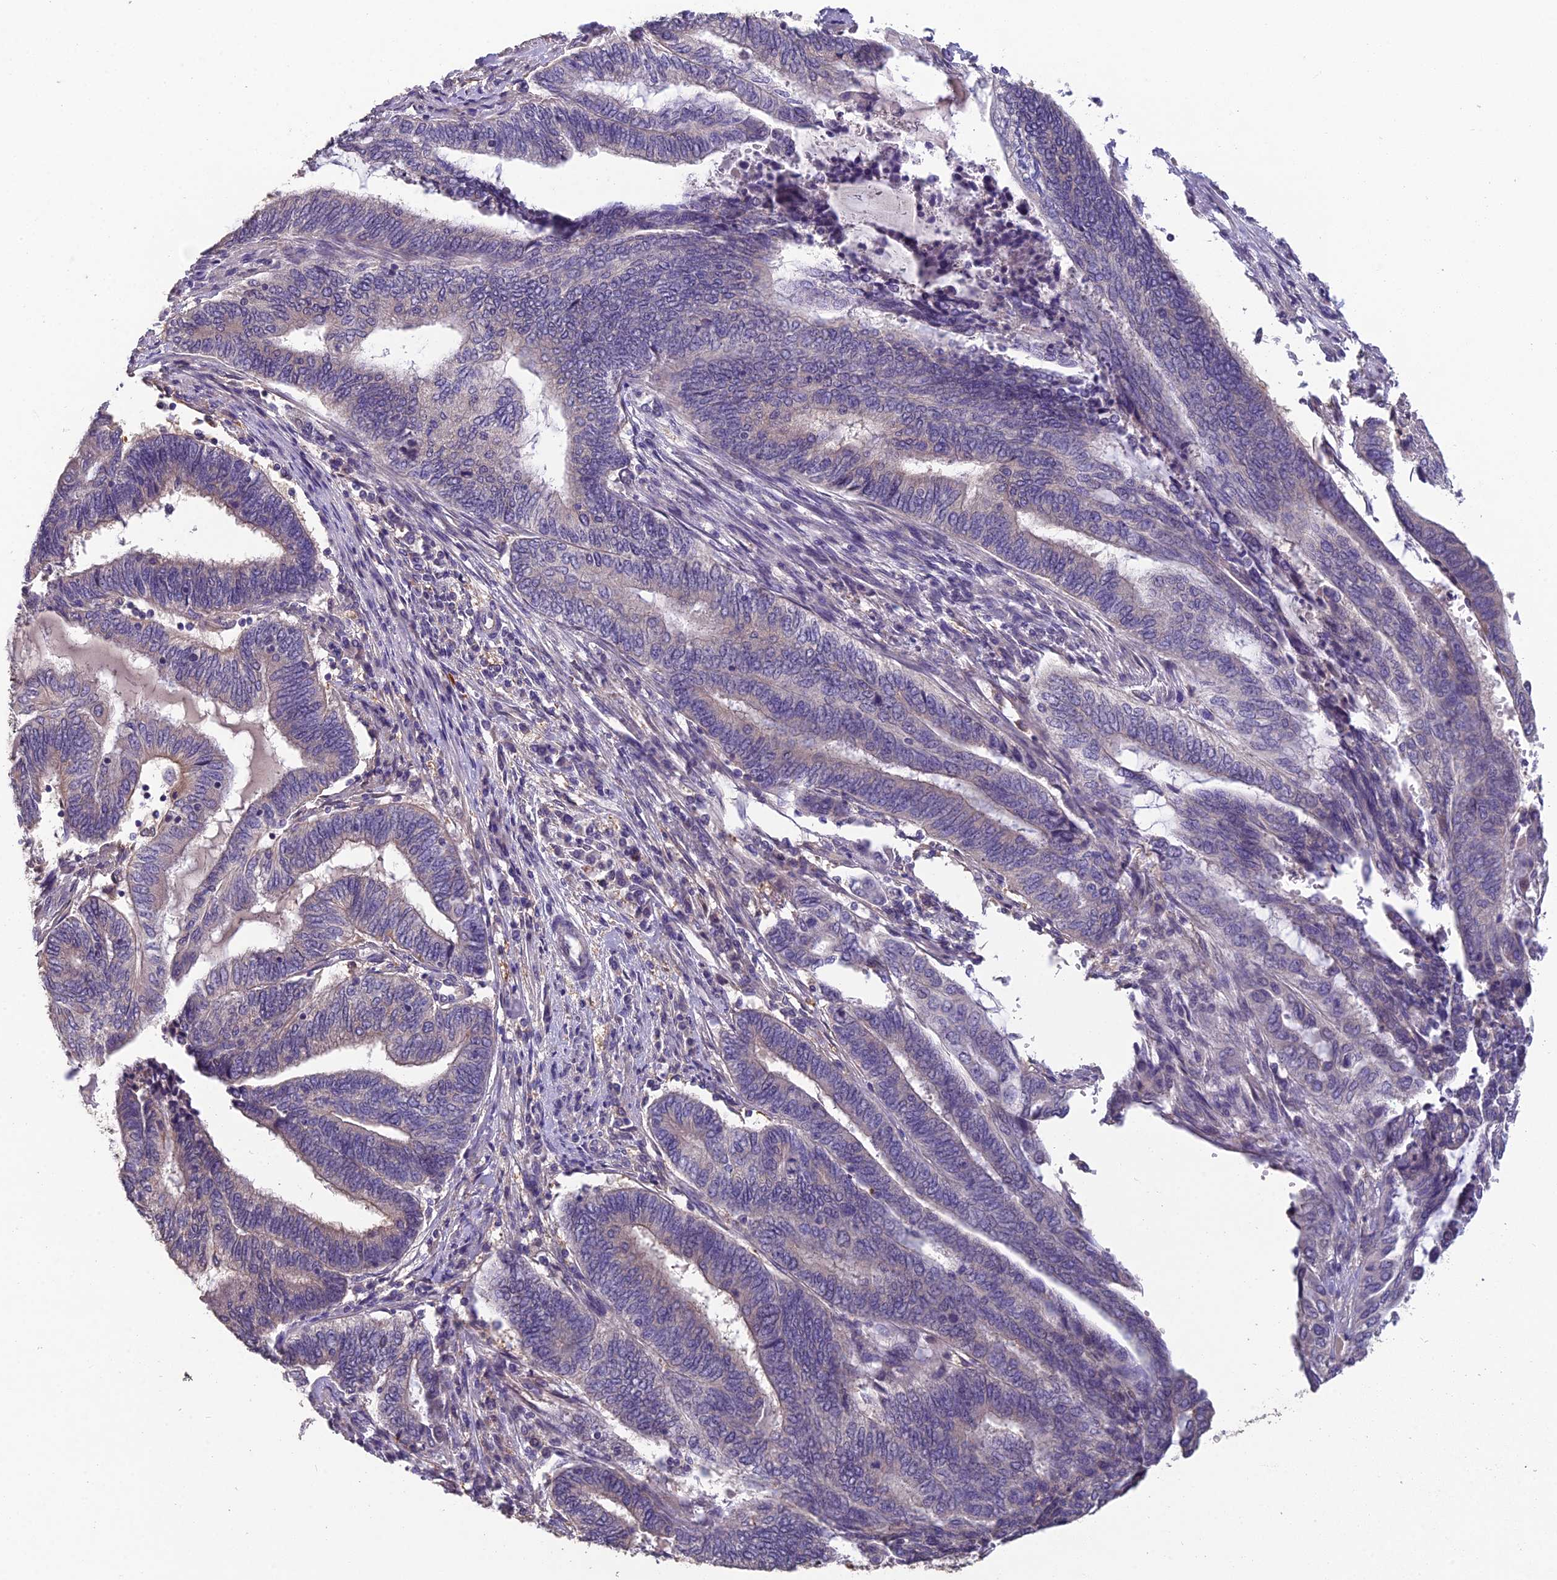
{"staining": {"intensity": "weak", "quantity": "<25%", "location": "cytoplasmic/membranous"}, "tissue": "endometrial cancer", "cell_type": "Tumor cells", "image_type": "cancer", "snomed": [{"axis": "morphology", "description": "Adenocarcinoma, NOS"}, {"axis": "topography", "description": "Uterus"}, {"axis": "topography", "description": "Endometrium"}], "caption": "Immunohistochemistry (IHC) micrograph of human endometrial cancer stained for a protein (brown), which shows no staining in tumor cells.", "gene": "CEACAM16", "patient": {"sex": "female", "age": 70}}